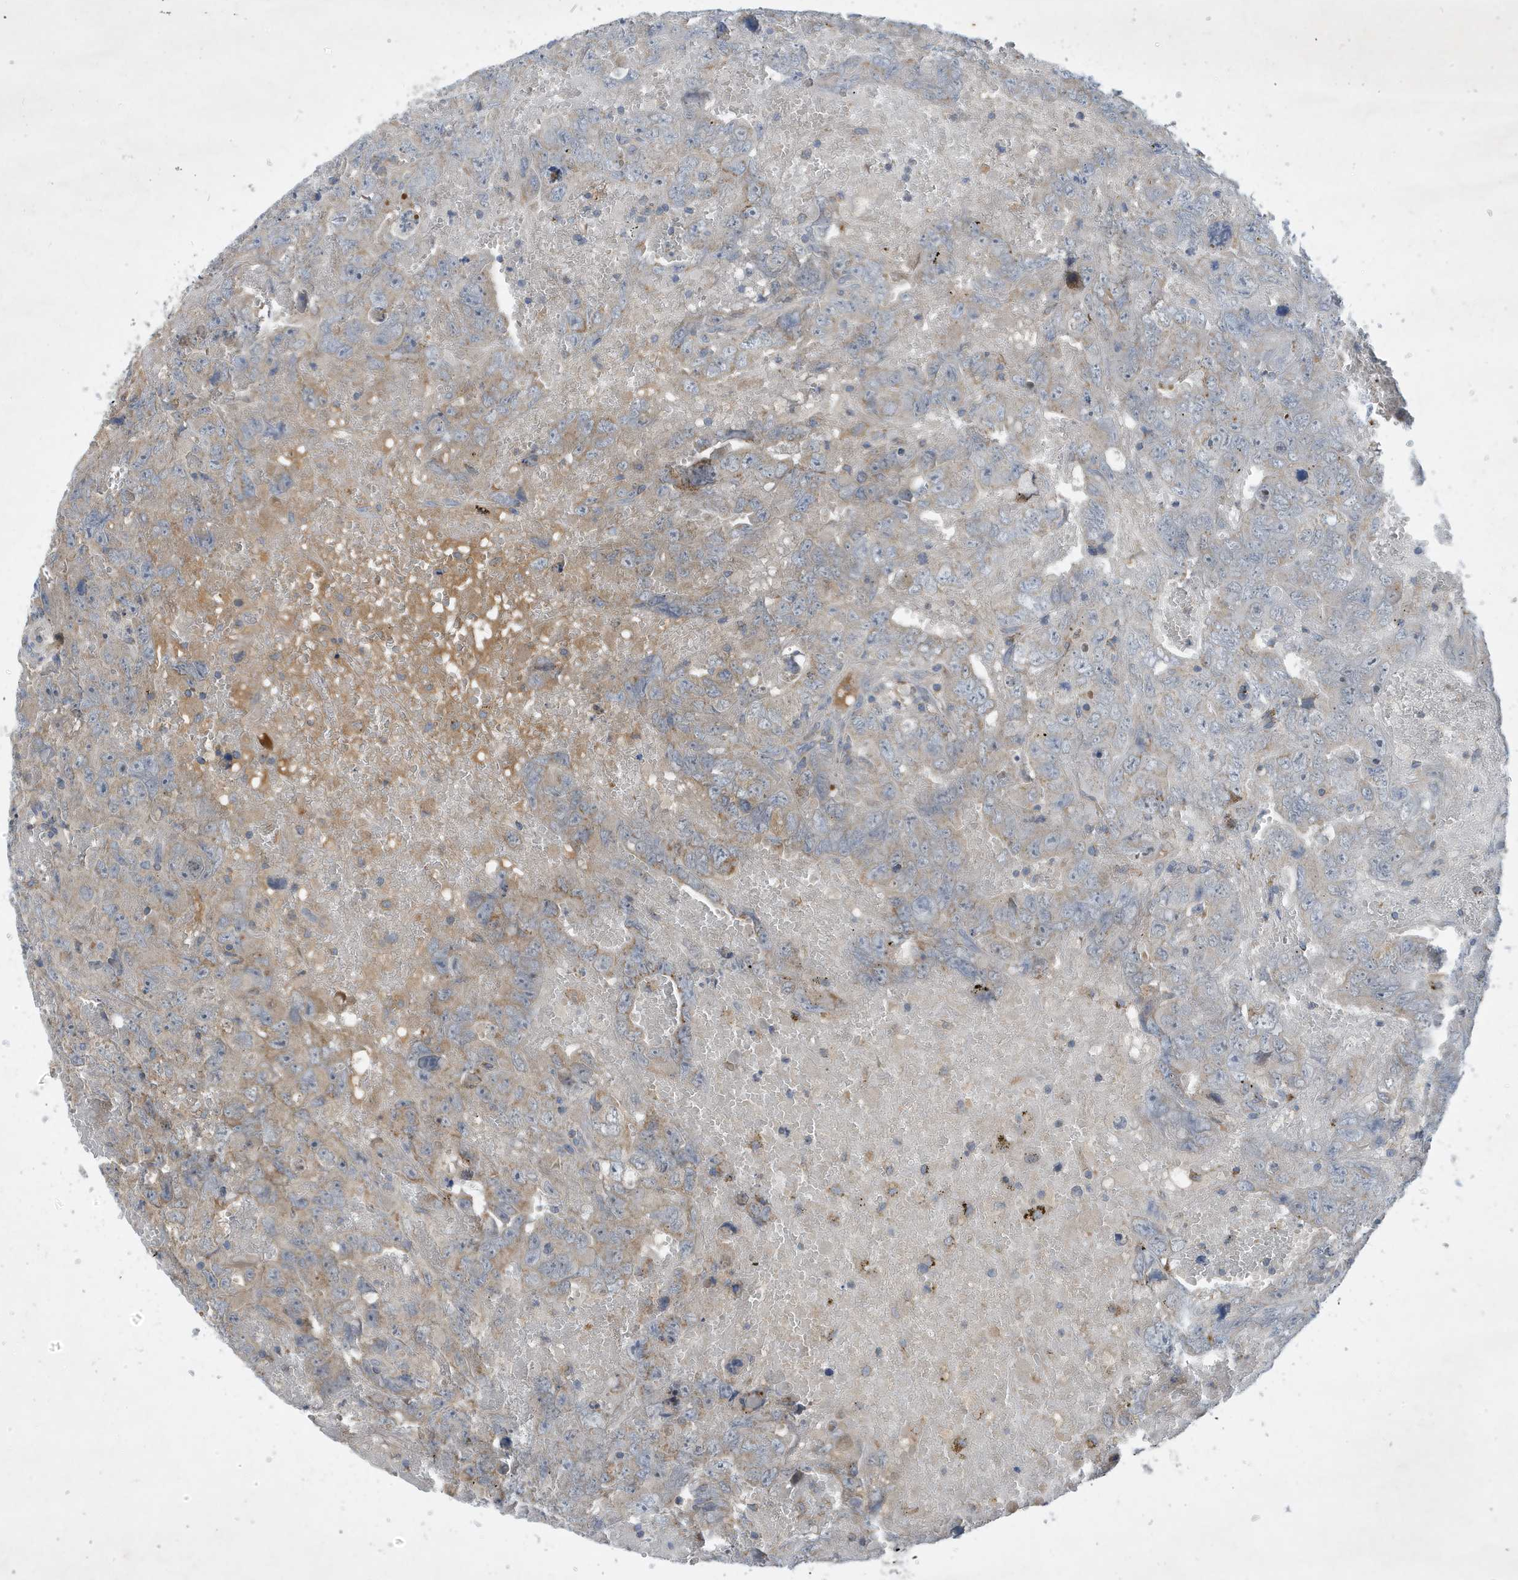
{"staining": {"intensity": "weak", "quantity": "25%-75%", "location": "cytoplasmic/membranous"}, "tissue": "testis cancer", "cell_type": "Tumor cells", "image_type": "cancer", "snomed": [{"axis": "morphology", "description": "Carcinoma, Embryonal, NOS"}, {"axis": "topography", "description": "Testis"}], "caption": "Human testis embryonal carcinoma stained with a brown dye reveals weak cytoplasmic/membranous positive positivity in about 25%-75% of tumor cells.", "gene": "STK19", "patient": {"sex": "male", "age": 45}}